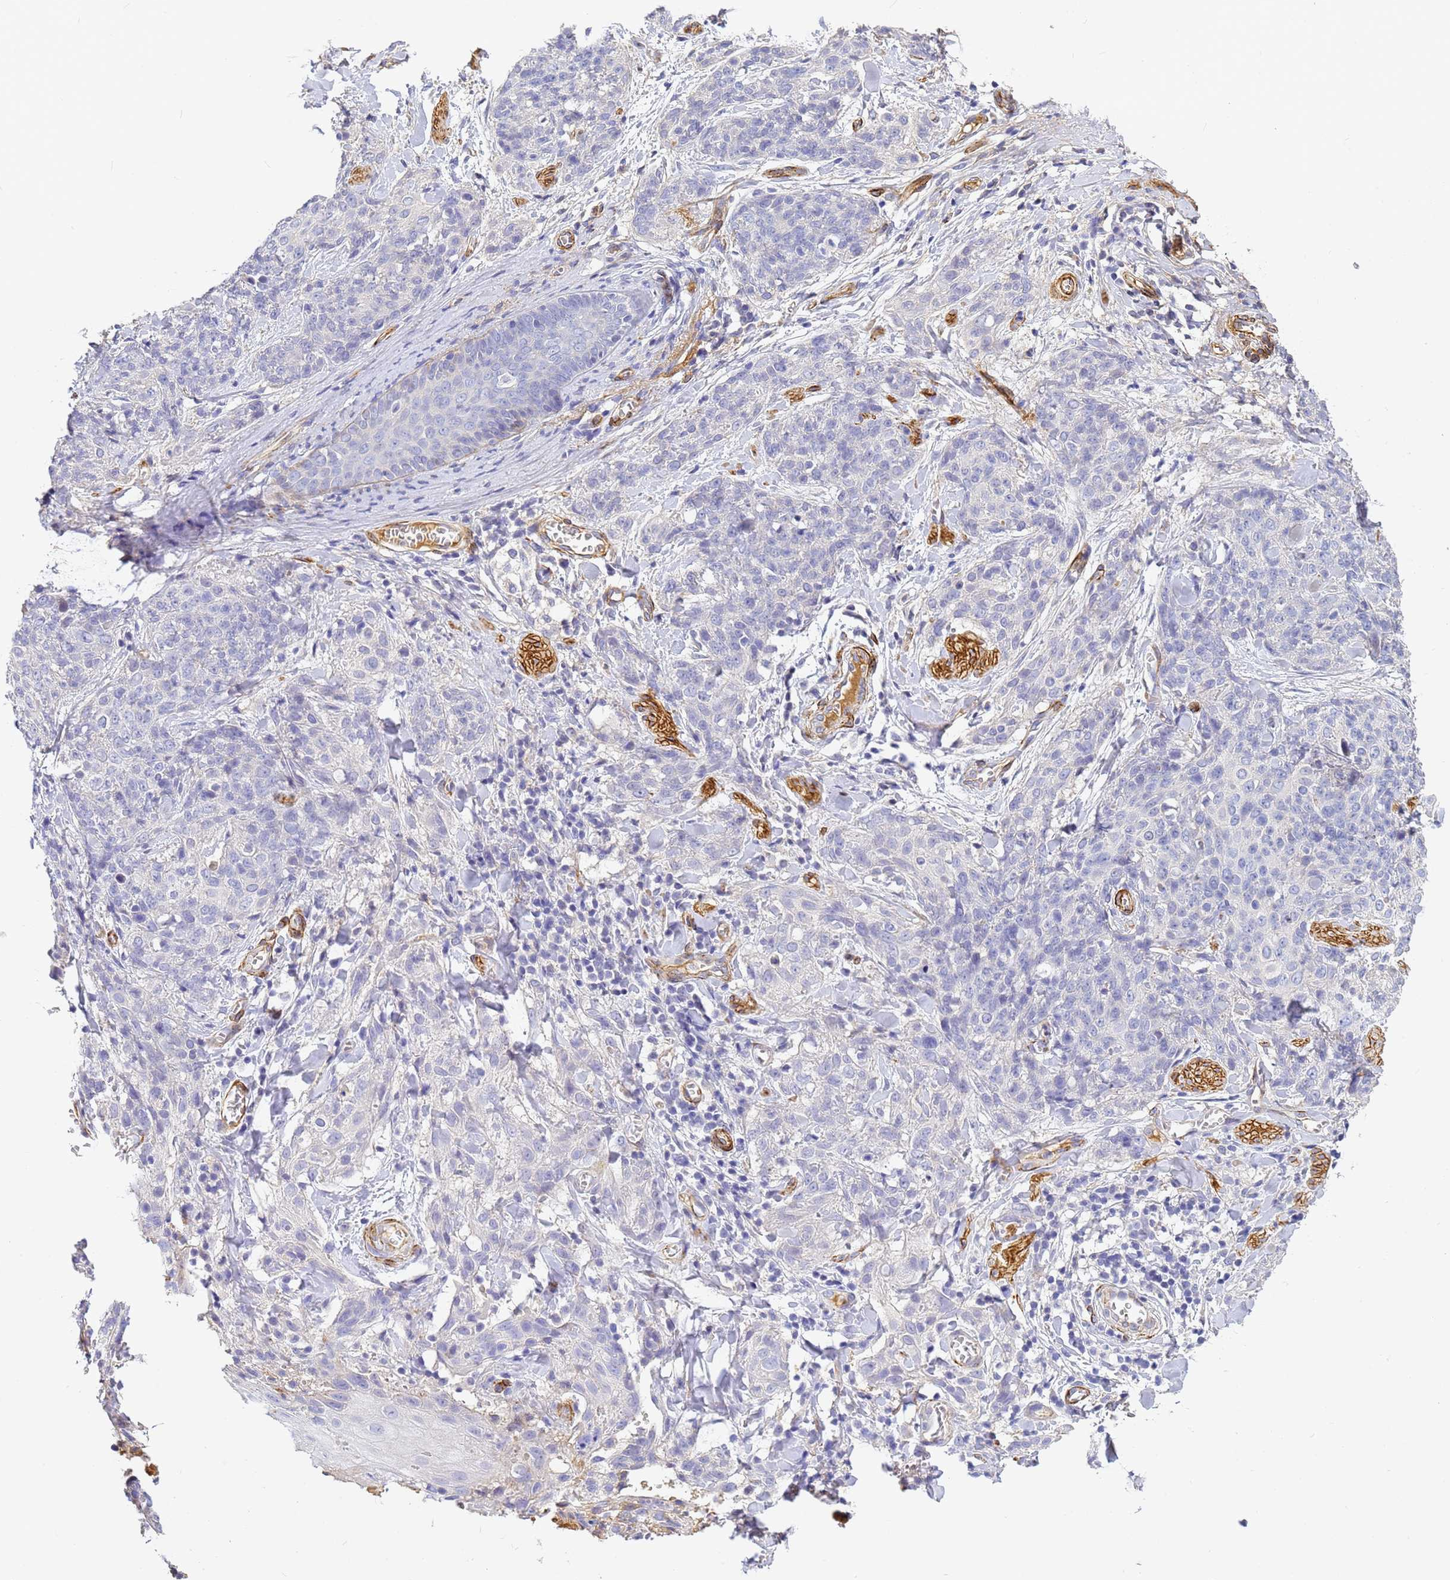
{"staining": {"intensity": "negative", "quantity": "none", "location": "none"}, "tissue": "skin cancer", "cell_type": "Tumor cells", "image_type": "cancer", "snomed": [{"axis": "morphology", "description": "Squamous cell carcinoma, NOS"}, {"axis": "topography", "description": "Skin"}, {"axis": "topography", "description": "Vulva"}], "caption": "Tumor cells show no significant positivity in squamous cell carcinoma (skin).", "gene": "CFH", "patient": {"sex": "female", "age": 85}}